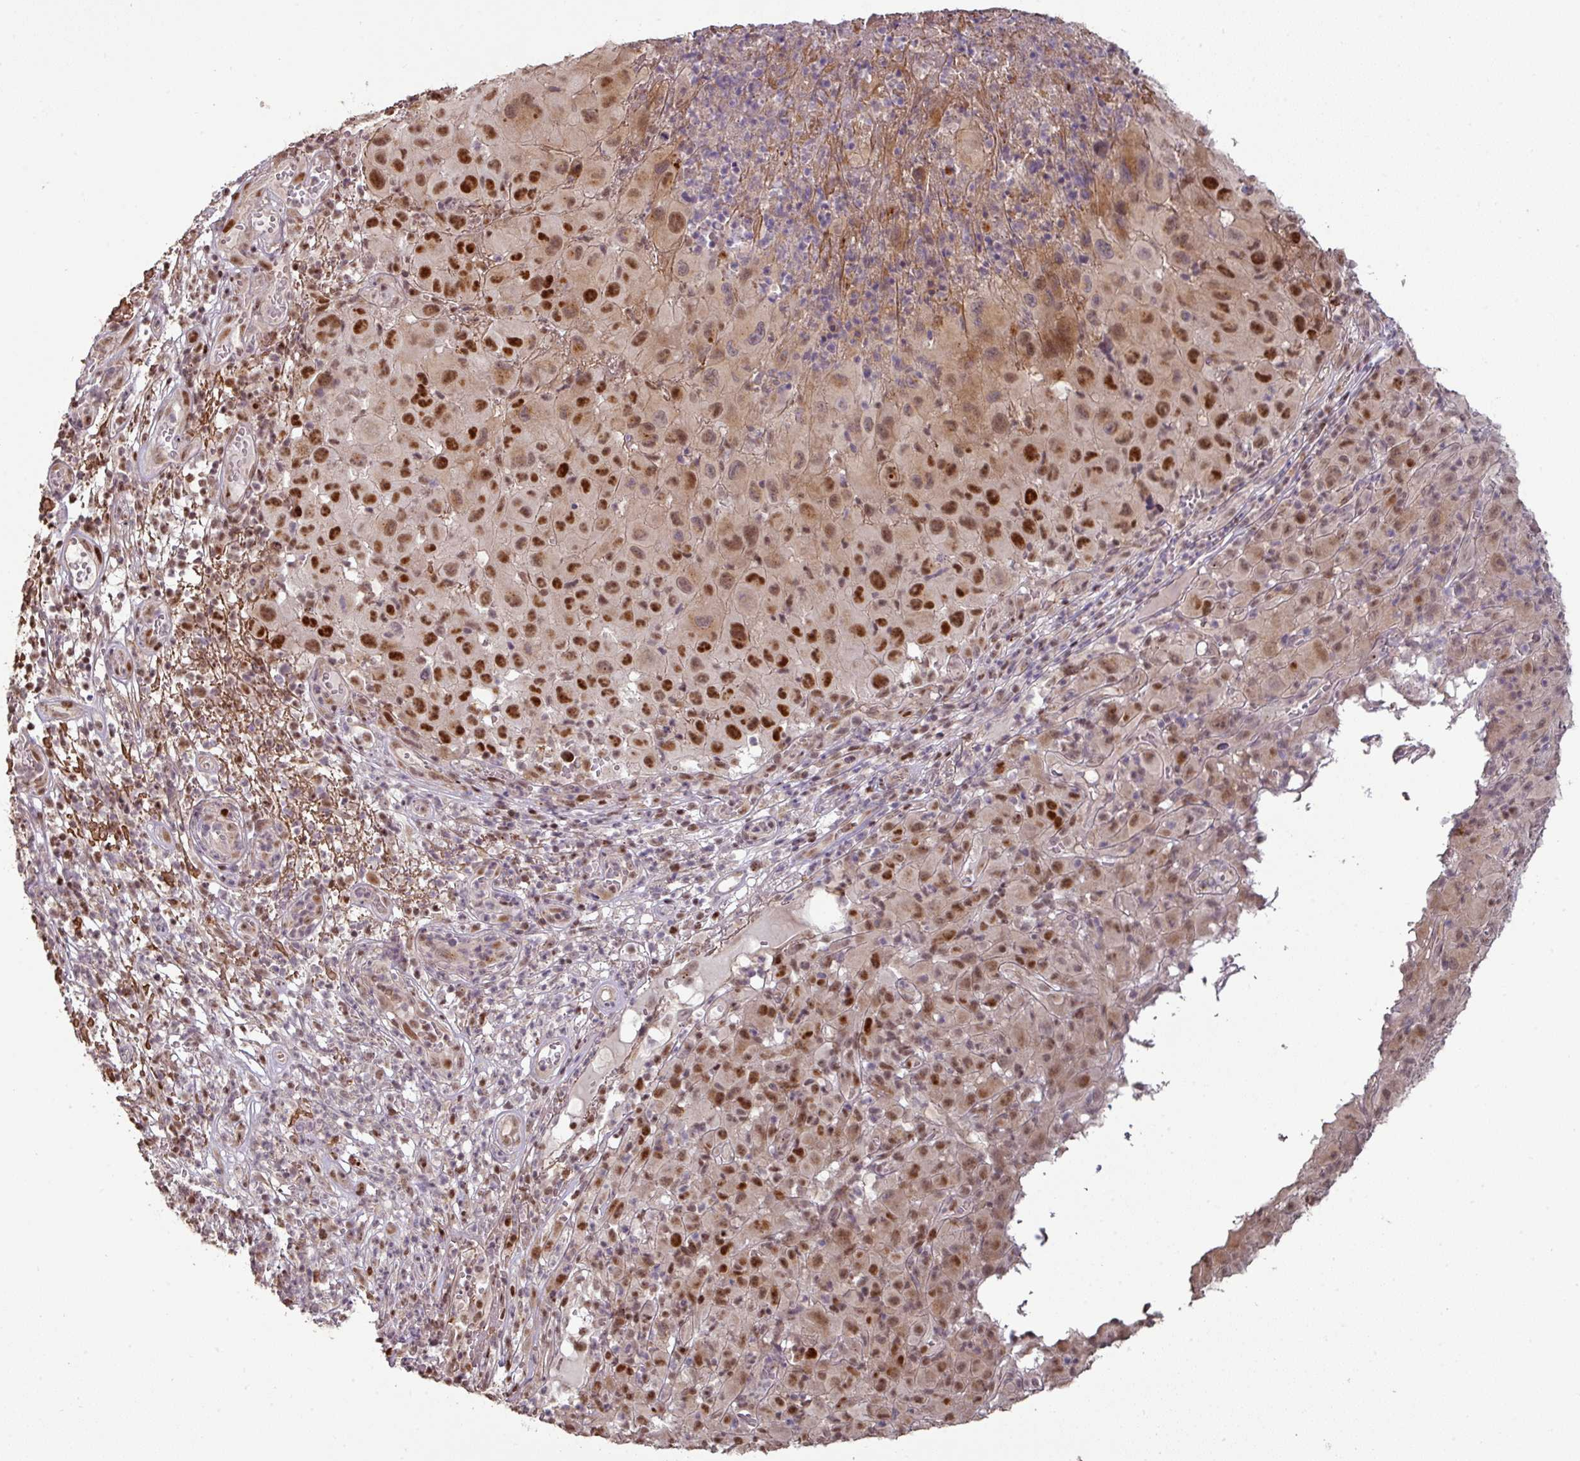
{"staining": {"intensity": "moderate", "quantity": ">75%", "location": "nuclear"}, "tissue": "melanoma", "cell_type": "Tumor cells", "image_type": "cancer", "snomed": [{"axis": "morphology", "description": "Malignant melanoma, NOS"}, {"axis": "topography", "description": "Skin"}], "caption": "Human malignant melanoma stained with a protein marker displays moderate staining in tumor cells.", "gene": "CXCR5", "patient": {"sex": "male", "age": 73}}